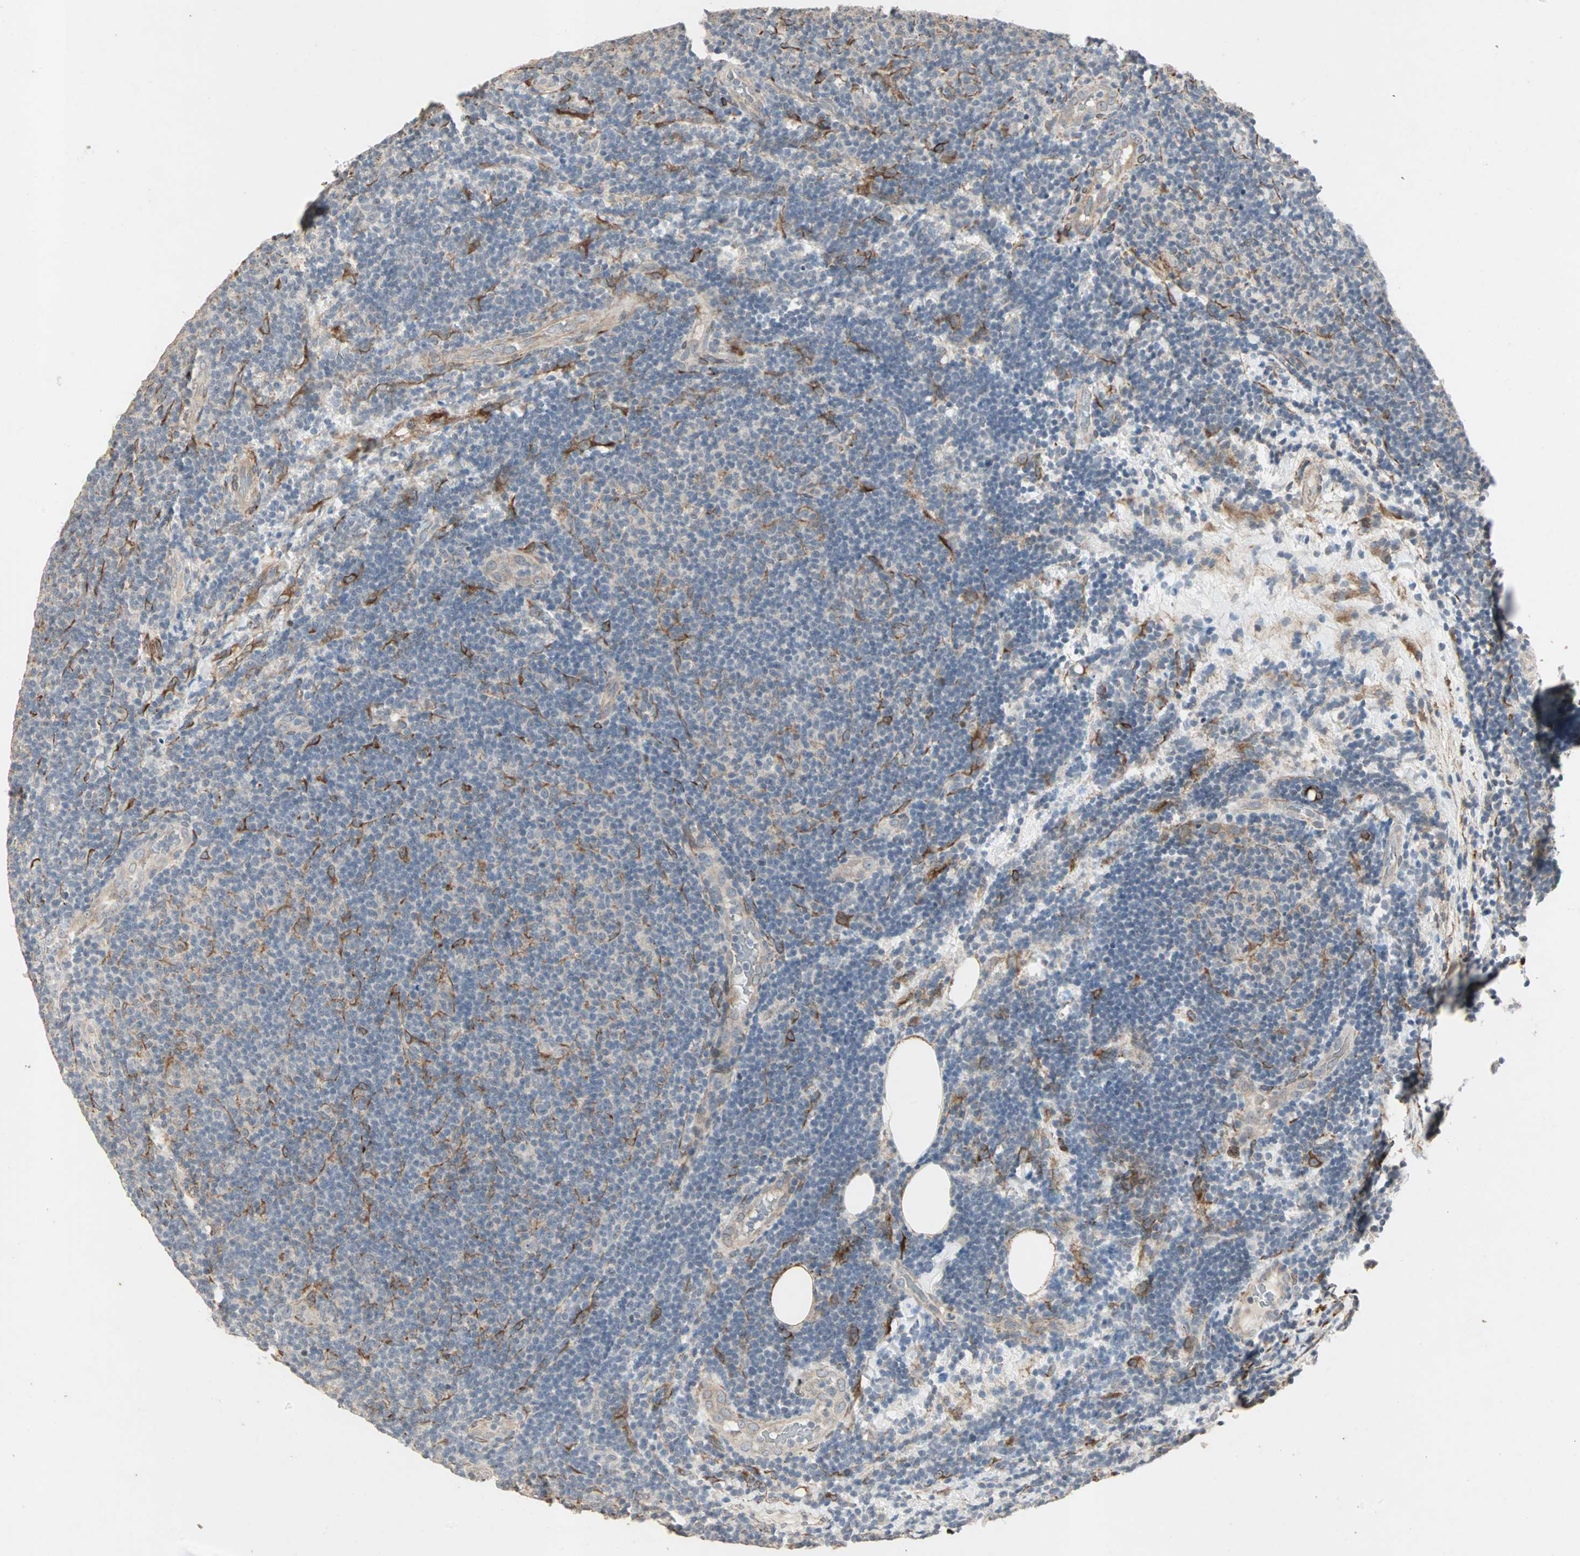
{"staining": {"intensity": "negative", "quantity": "none", "location": "none"}, "tissue": "lymphoma", "cell_type": "Tumor cells", "image_type": "cancer", "snomed": [{"axis": "morphology", "description": "Malignant lymphoma, non-Hodgkin's type, Low grade"}, {"axis": "topography", "description": "Lymph node"}], "caption": "Immunohistochemistry of low-grade malignant lymphoma, non-Hodgkin's type reveals no positivity in tumor cells.", "gene": "TRPV4", "patient": {"sex": "male", "age": 83}}